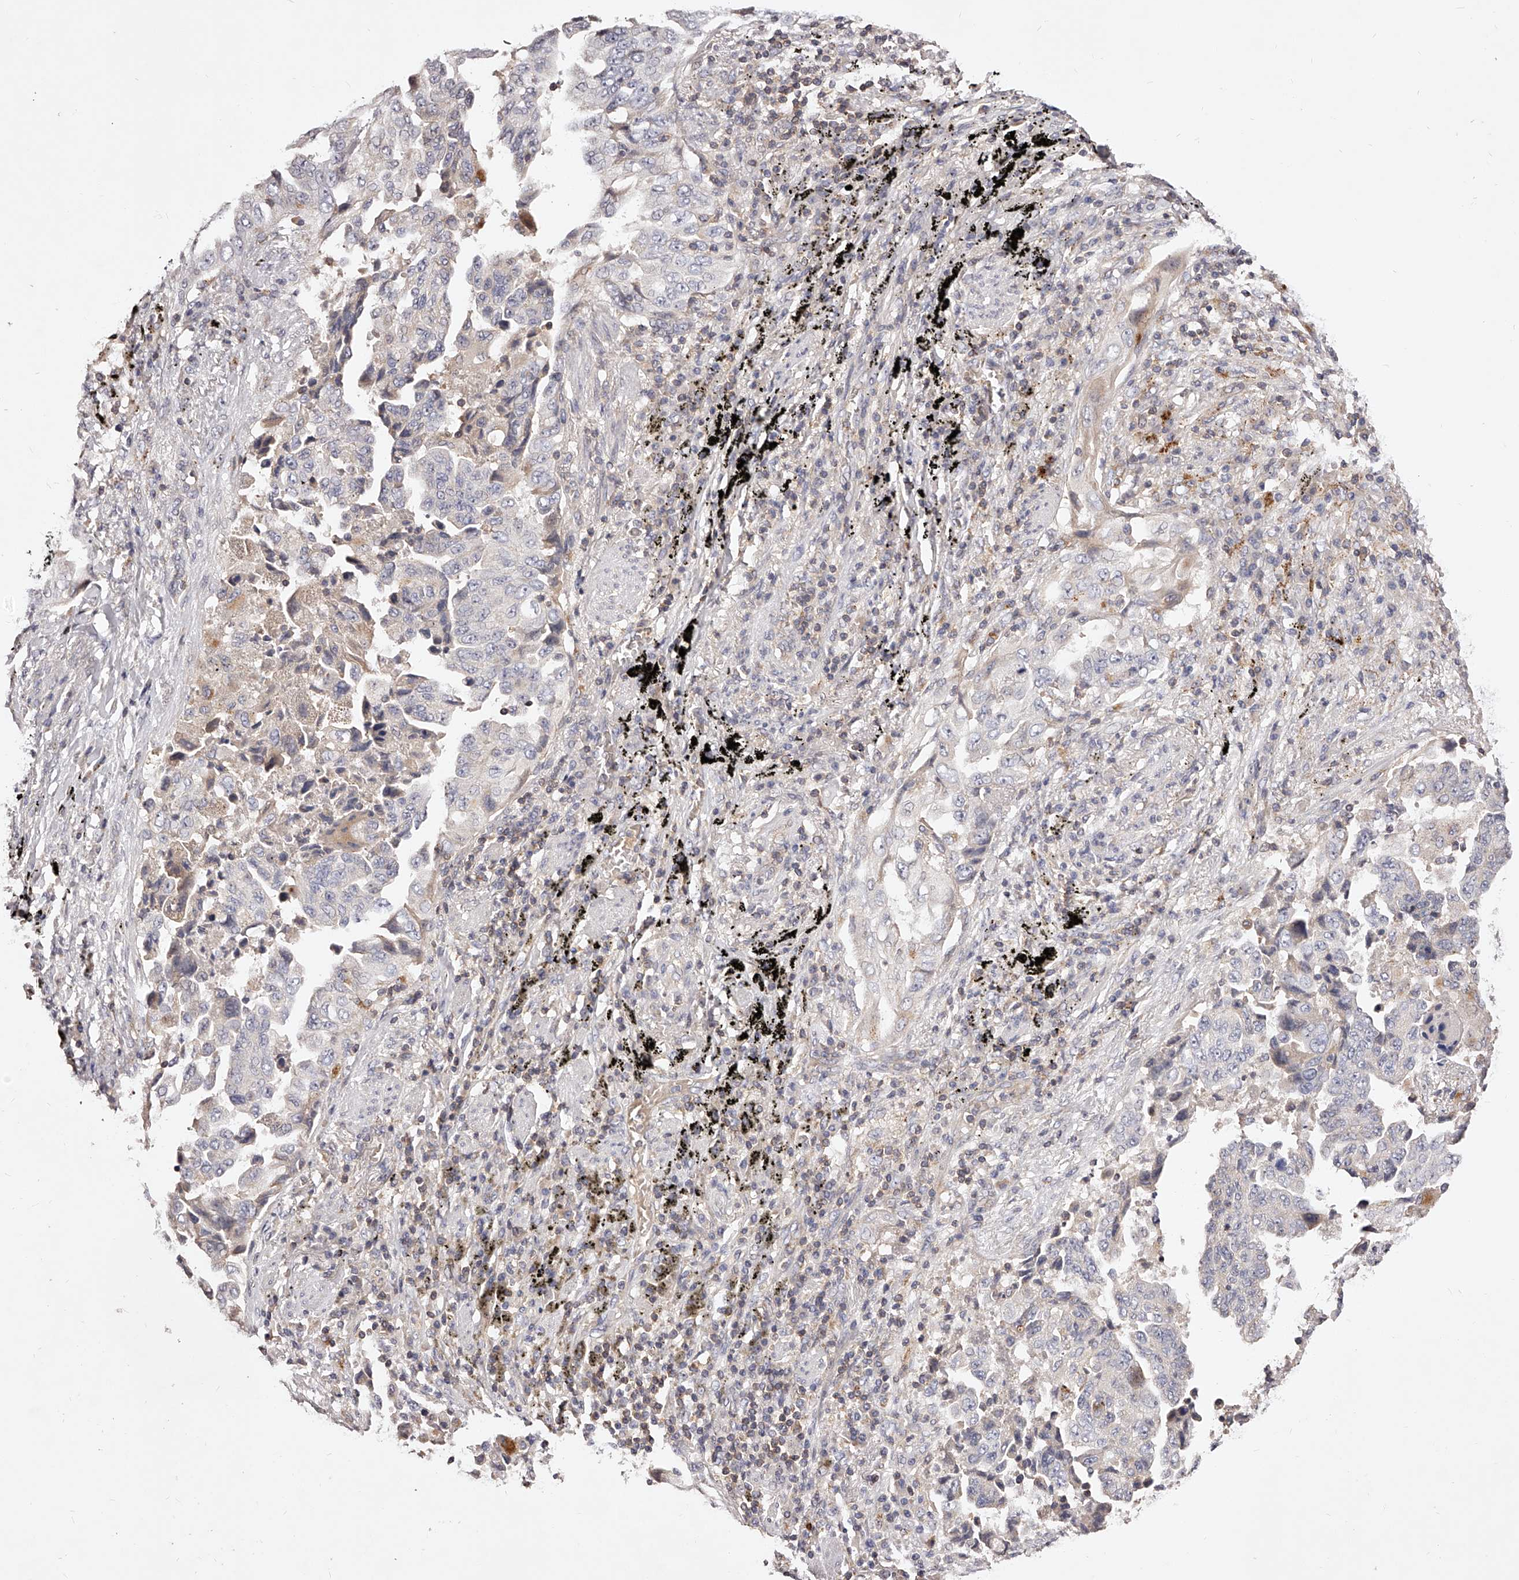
{"staining": {"intensity": "negative", "quantity": "none", "location": "none"}, "tissue": "lung cancer", "cell_type": "Tumor cells", "image_type": "cancer", "snomed": [{"axis": "morphology", "description": "Adenocarcinoma, NOS"}, {"axis": "topography", "description": "Lung"}], "caption": "IHC of adenocarcinoma (lung) reveals no staining in tumor cells.", "gene": "PHACTR1", "patient": {"sex": "female", "age": 51}}